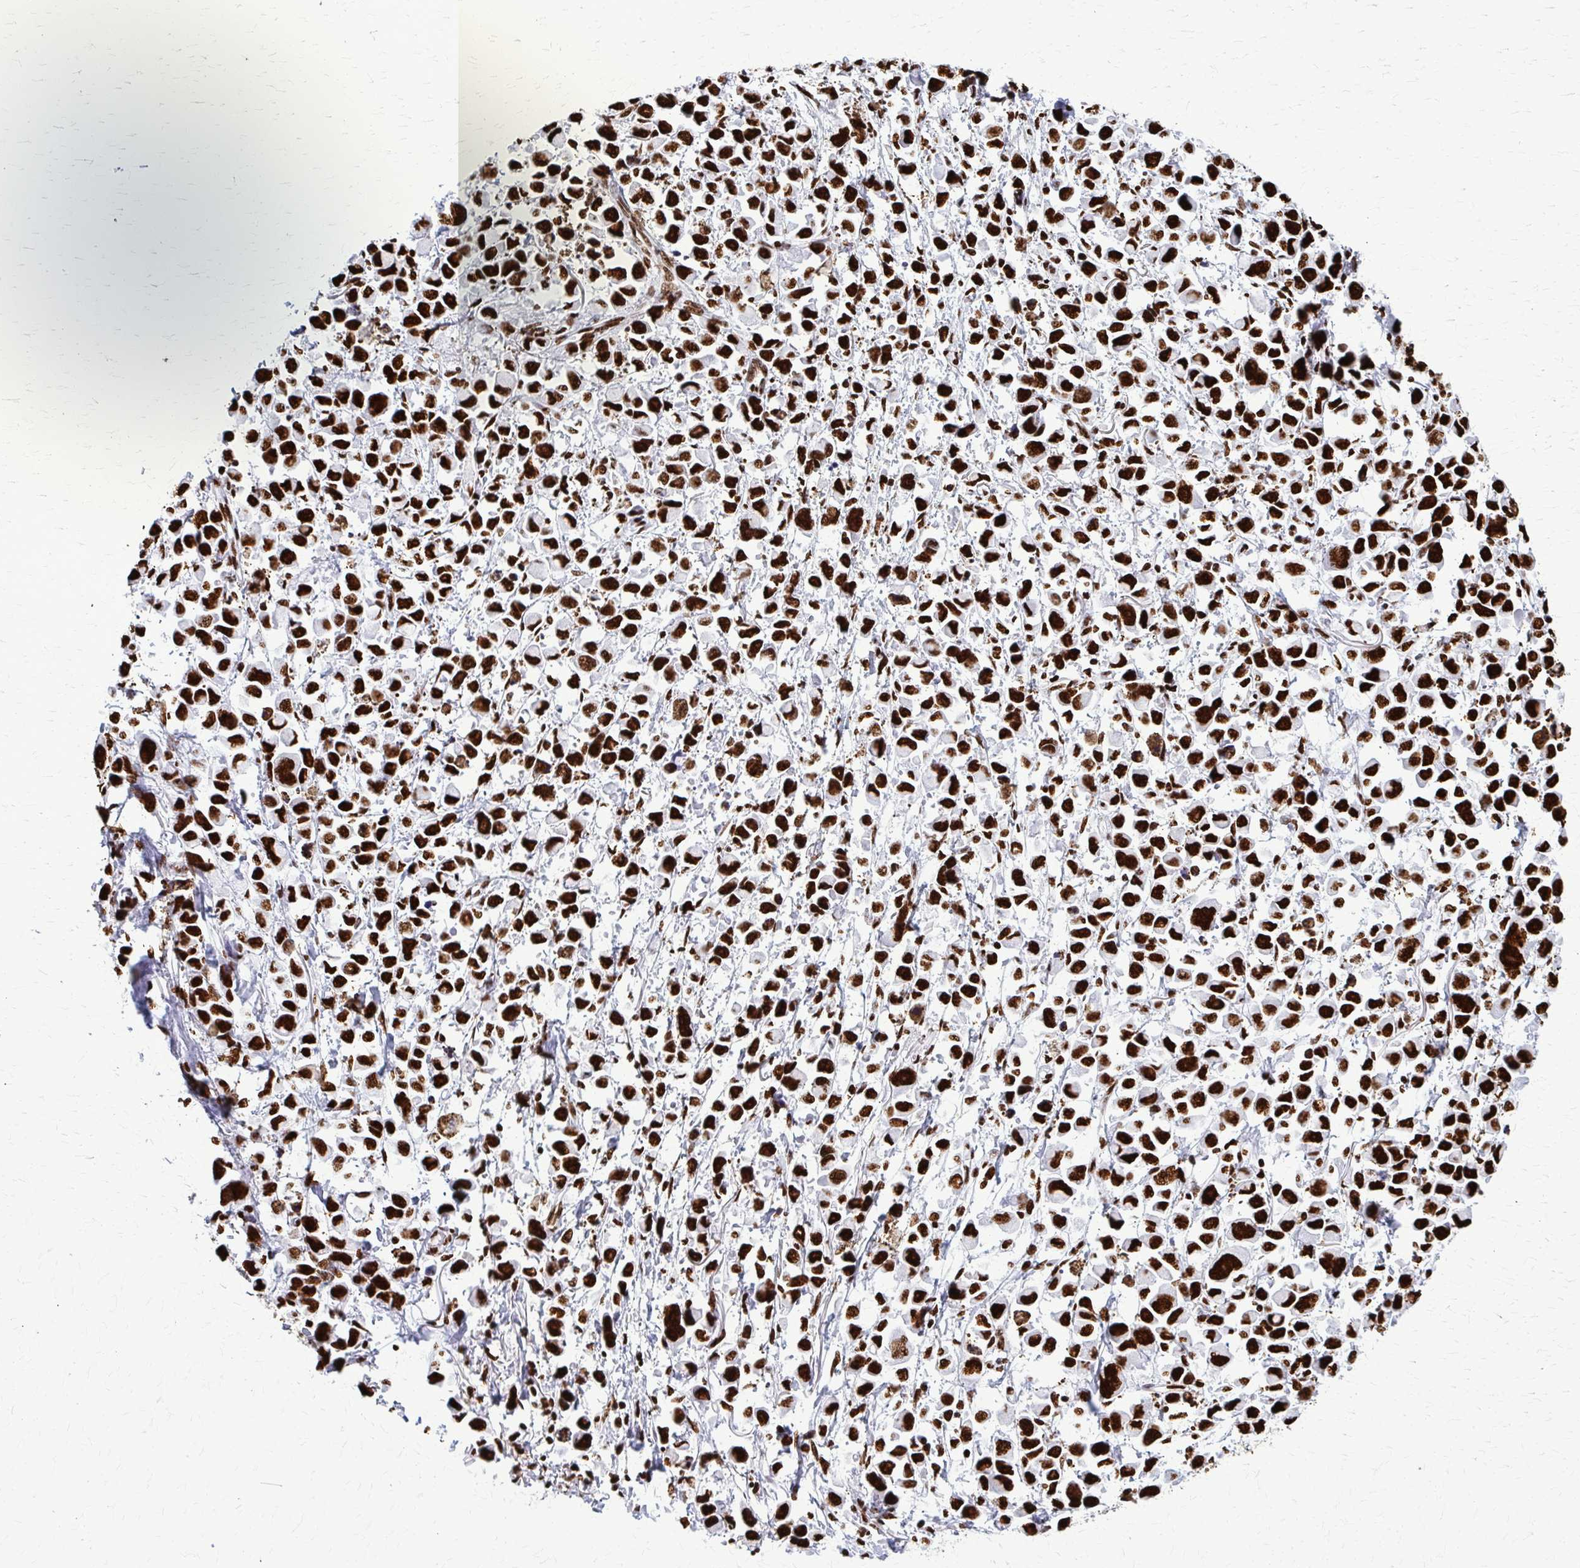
{"staining": {"intensity": "strong", "quantity": ">75%", "location": "nuclear"}, "tissue": "stomach cancer", "cell_type": "Tumor cells", "image_type": "cancer", "snomed": [{"axis": "morphology", "description": "Adenocarcinoma, NOS"}, {"axis": "topography", "description": "Stomach"}], "caption": "An image showing strong nuclear positivity in approximately >75% of tumor cells in stomach cancer, as visualized by brown immunohistochemical staining.", "gene": "SFPQ", "patient": {"sex": "female", "age": 81}}